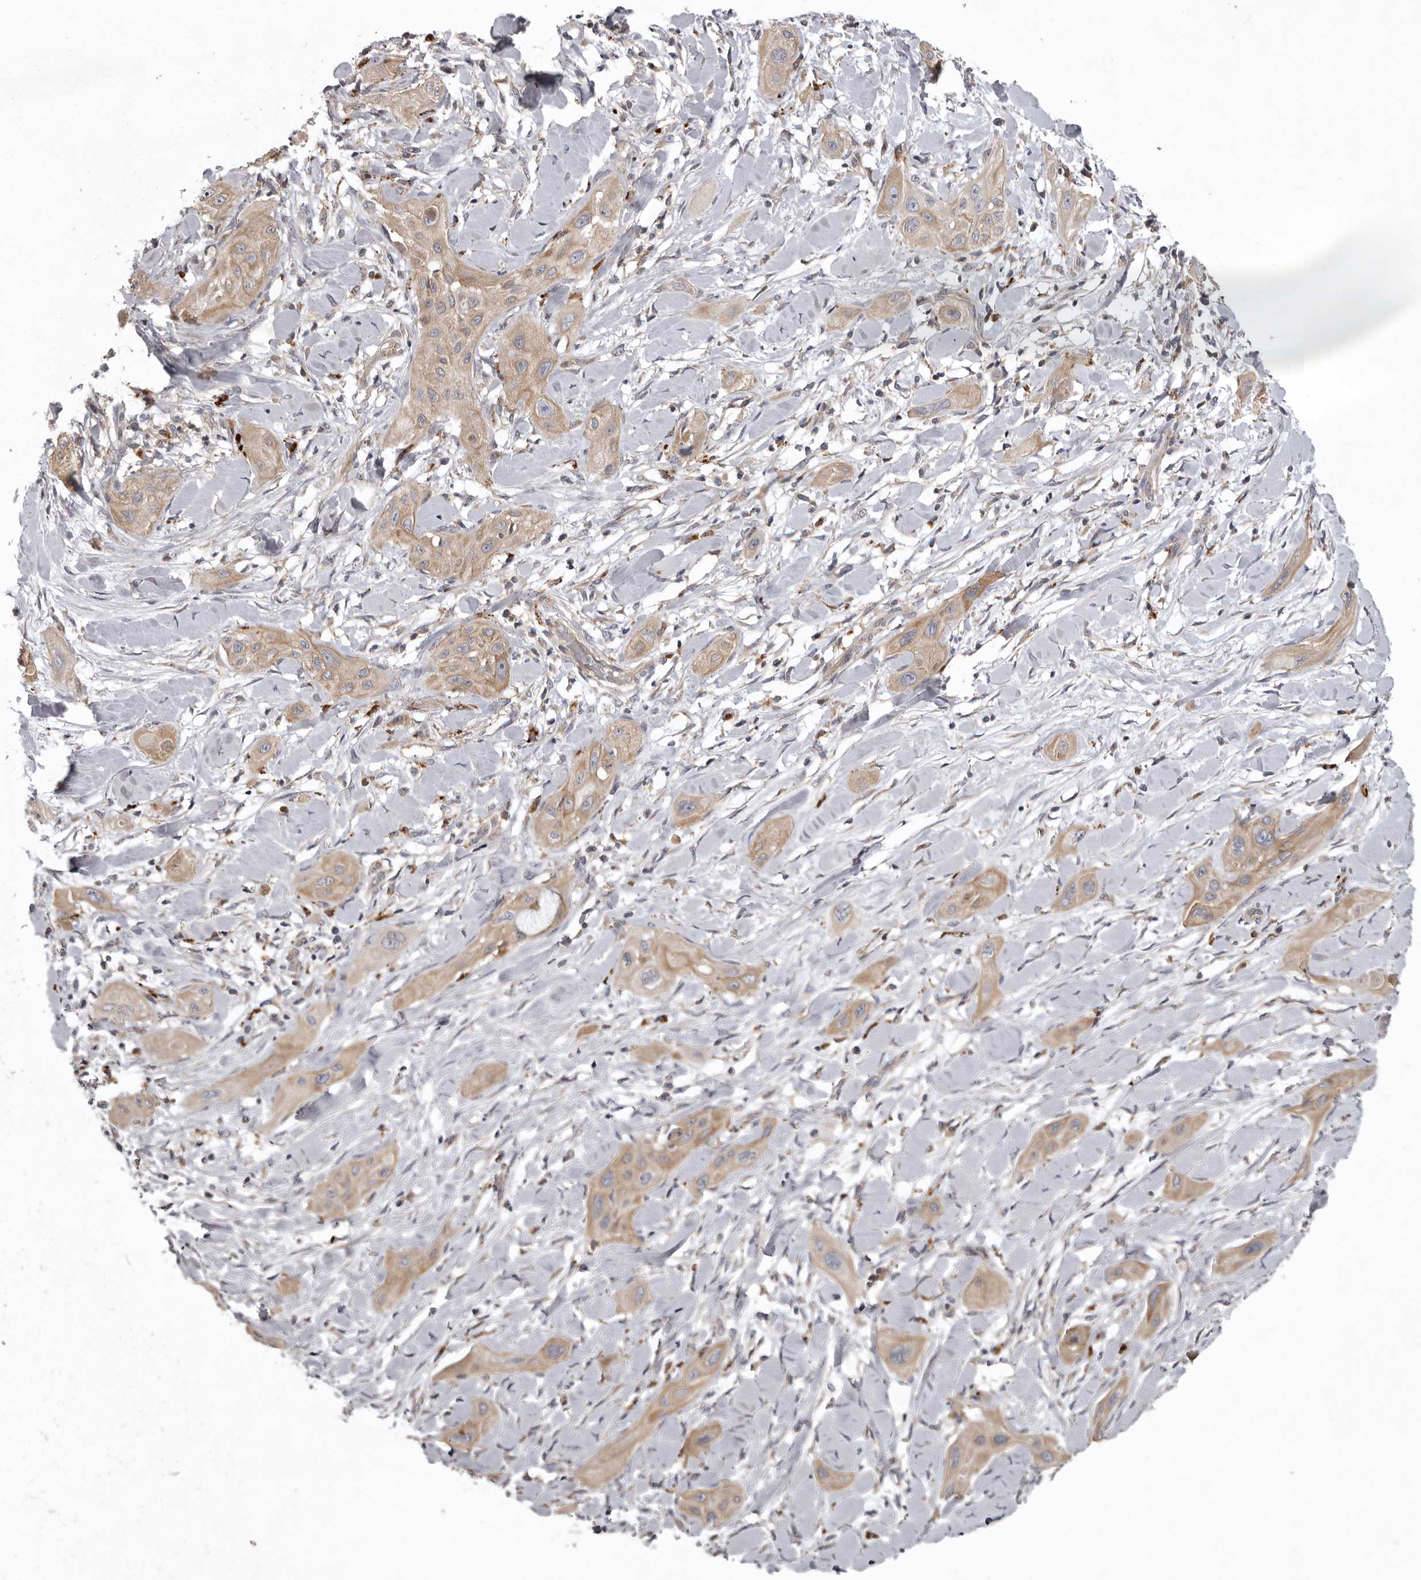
{"staining": {"intensity": "weak", "quantity": ">75%", "location": "cytoplasmic/membranous"}, "tissue": "lung cancer", "cell_type": "Tumor cells", "image_type": "cancer", "snomed": [{"axis": "morphology", "description": "Squamous cell carcinoma, NOS"}, {"axis": "topography", "description": "Lung"}], "caption": "Lung squamous cell carcinoma was stained to show a protein in brown. There is low levels of weak cytoplasmic/membranous positivity in about >75% of tumor cells. Using DAB (brown) and hematoxylin (blue) stains, captured at high magnification using brightfield microscopy.", "gene": "WDR47", "patient": {"sex": "female", "age": 47}}